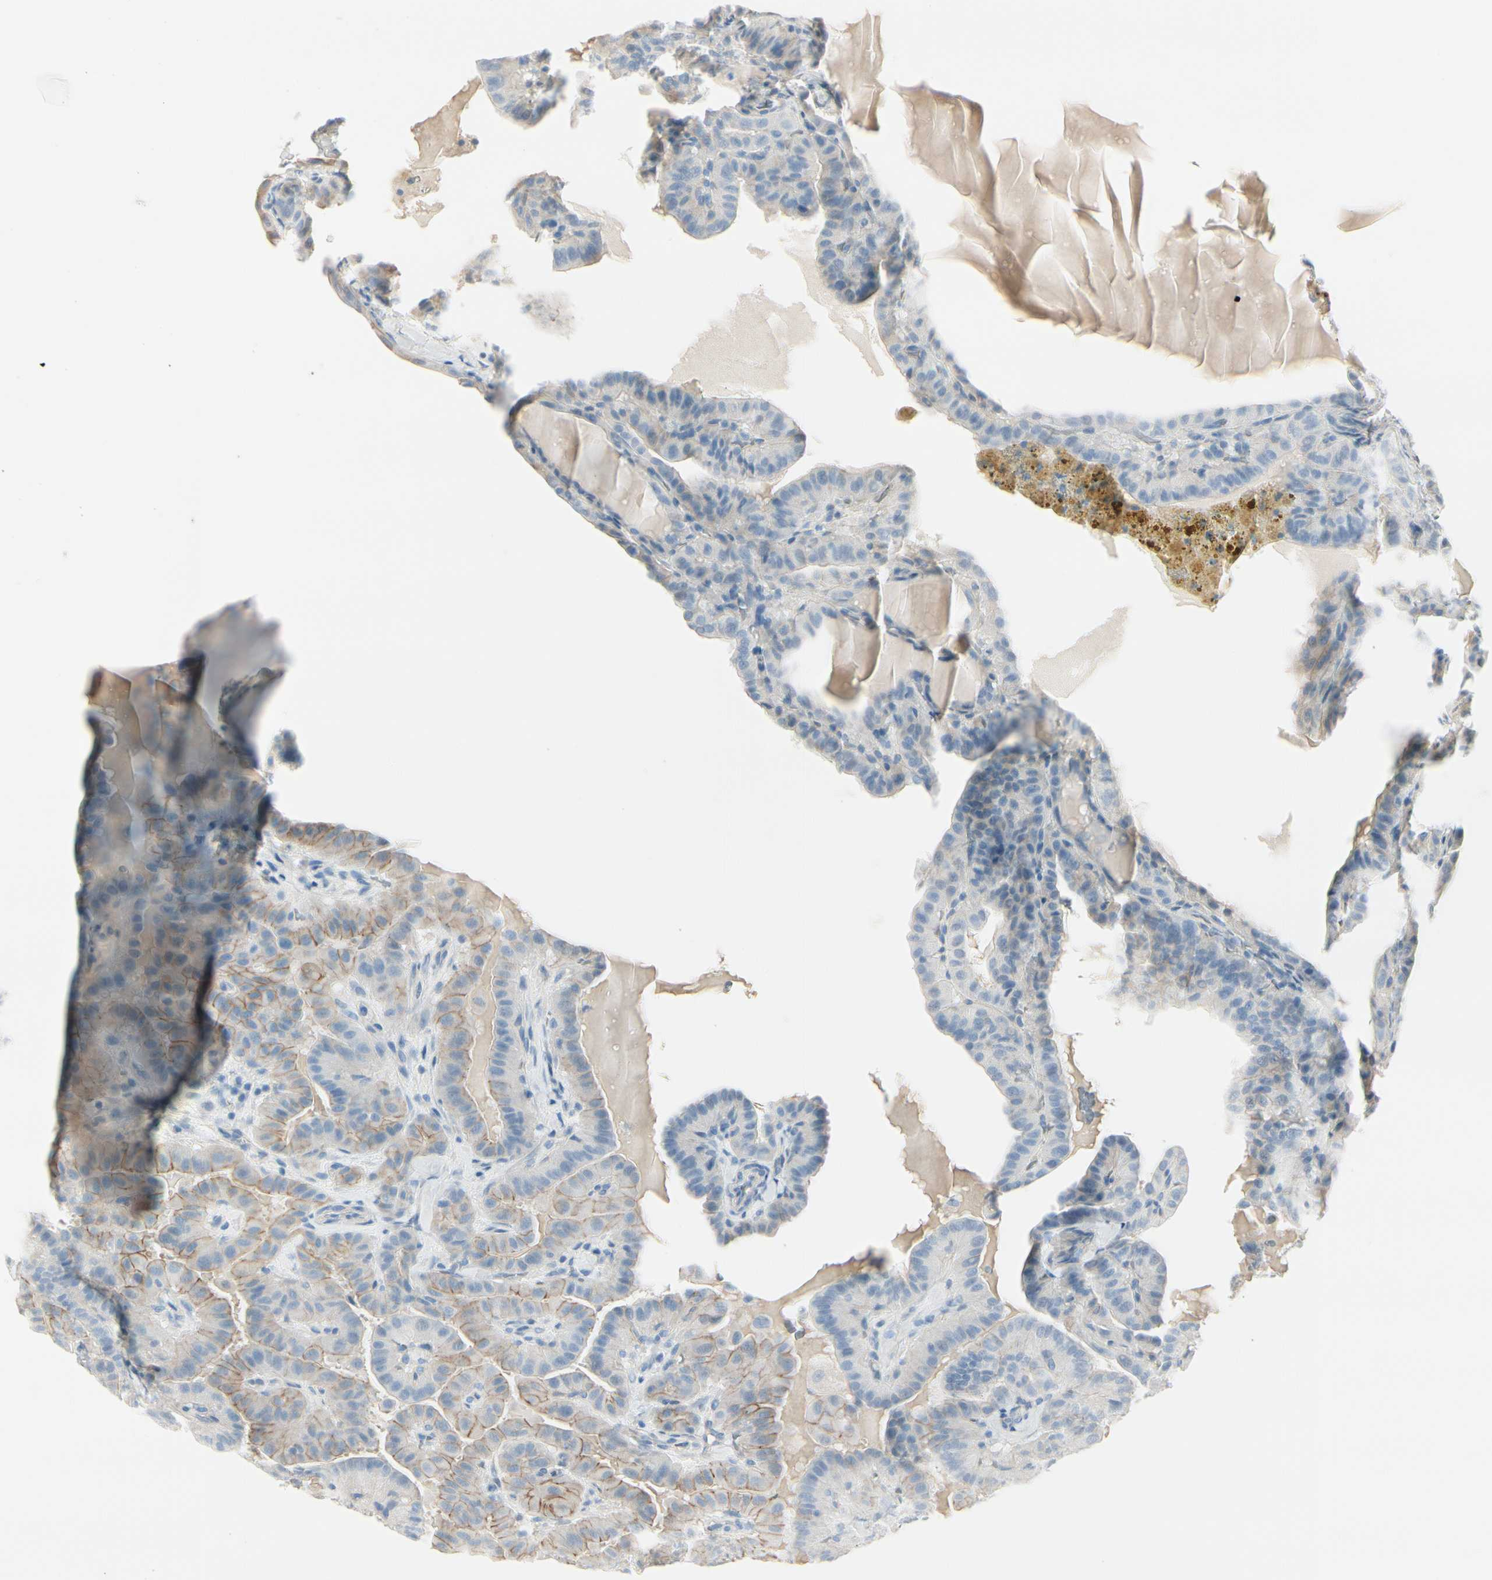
{"staining": {"intensity": "moderate", "quantity": "25%-75%", "location": "cytoplasmic/membranous"}, "tissue": "thyroid cancer", "cell_type": "Tumor cells", "image_type": "cancer", "snomed": [{"axis": "morphology", "description": "Papillary adenocarcinoma, NOS"}, {"axis": "topography", "description": "Thyroid gland"}], "caption": "IHC staining of thyroid cancer (papillary adenocarcinoma), which shows medium levels of moderate cytoplasmic/membranous positivity in approximately 25%-75% of tumor cells indicating moderate cytoplasmic/membranous protein positivity. The staining was performed using DAB (brown) for protein detection and nuclei were counterstained in hematoxylin (blue).", "gene": "CDHR5", "patient": {"sex": "male", "age": 77}}